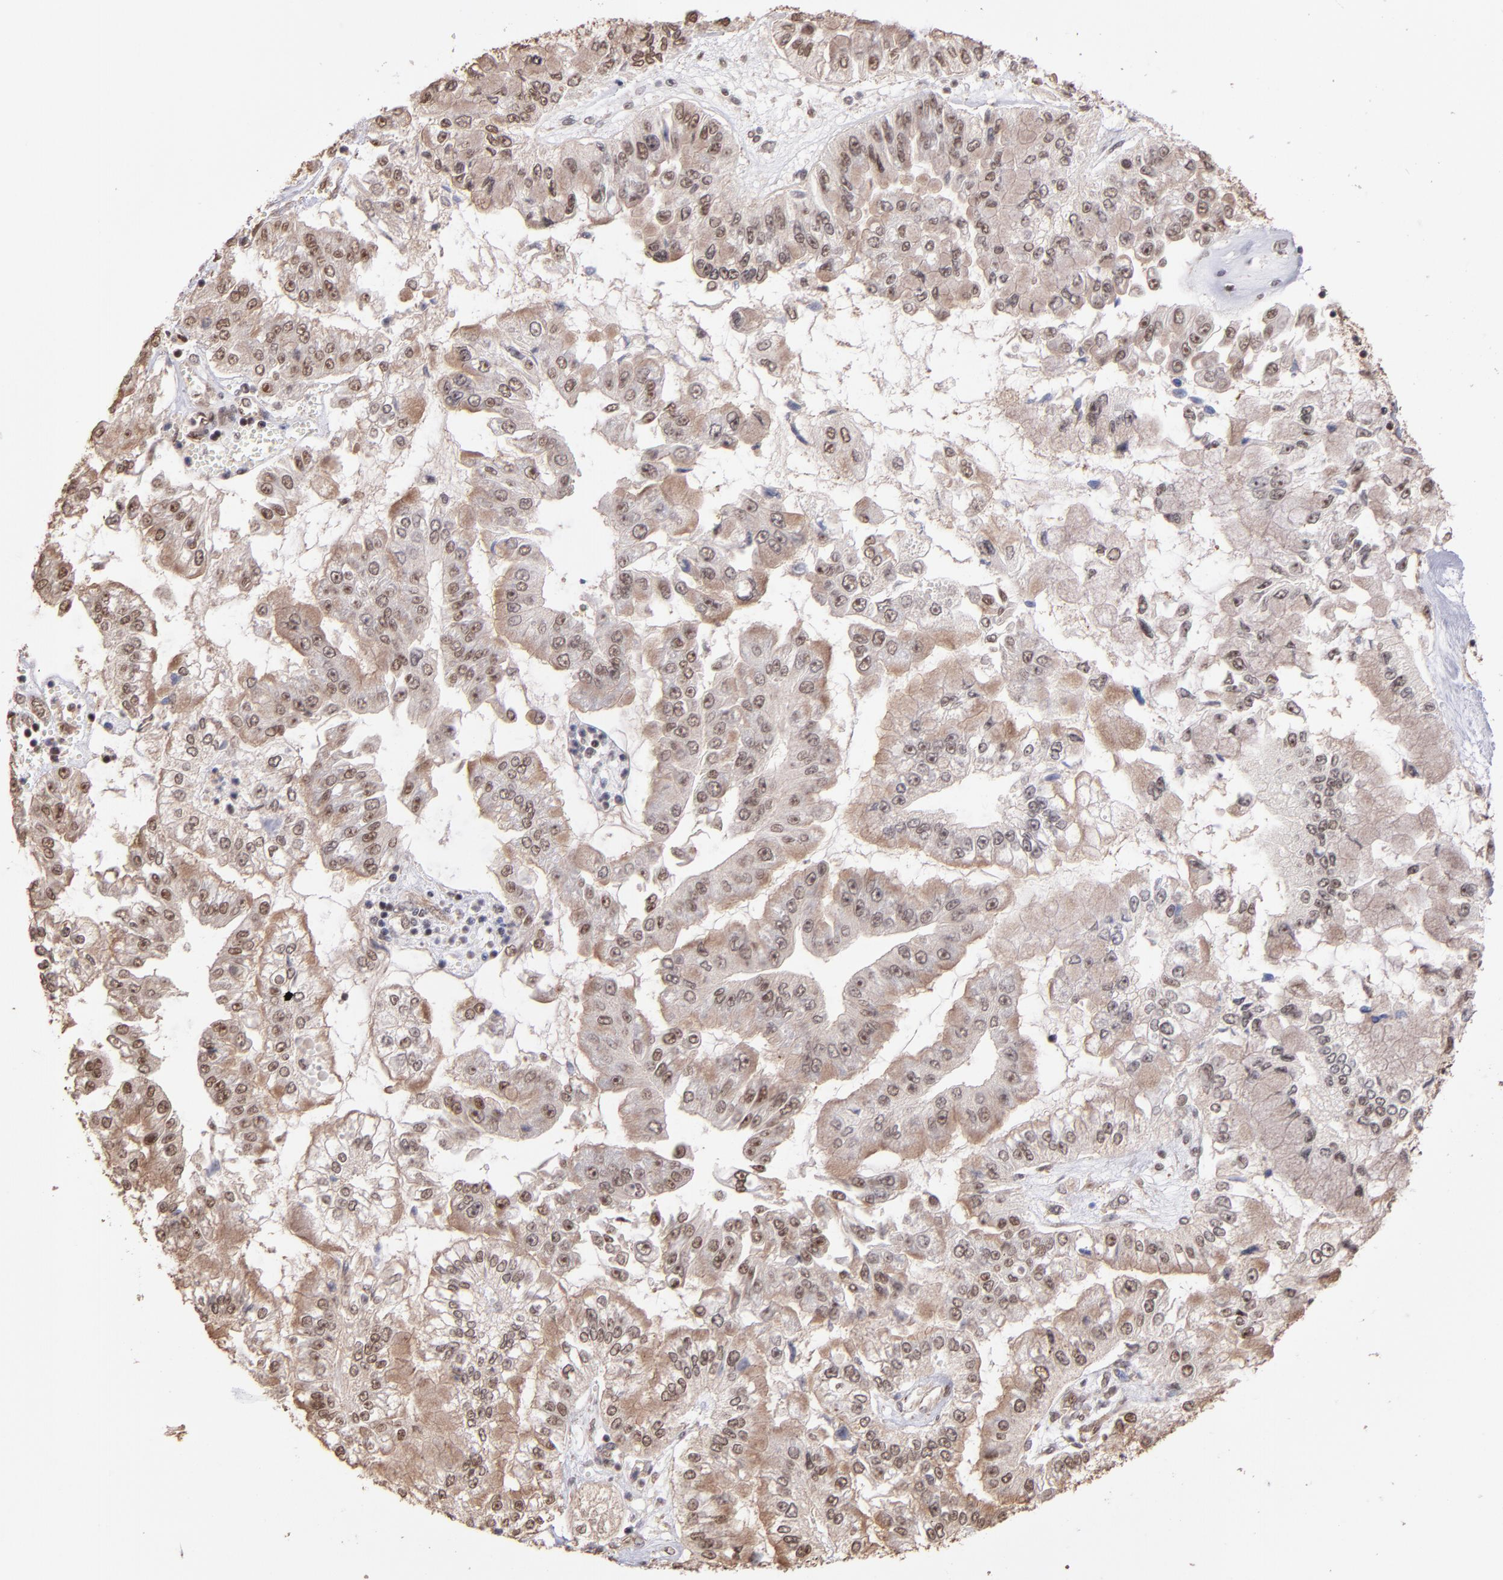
{"staining": {"intensity": "weak", "quantity": "<25%", "location": "cytoplasmic/membranous,nuclear"}, "tissue": "liver cancer", "cell_type": "Tumor cells", "image_type": "cancer", "snomed": [{"axis": "morphology", "description": "Cholangiocarcinoma"}, {"axis": "topography", "description": "Liver"}], "caption": "Tumor cells are negative for protein expression in human liver cancer (cholangiocarcinoma).", "gene": "TERF2", "patient": {"sex": "female", "age": 79}}